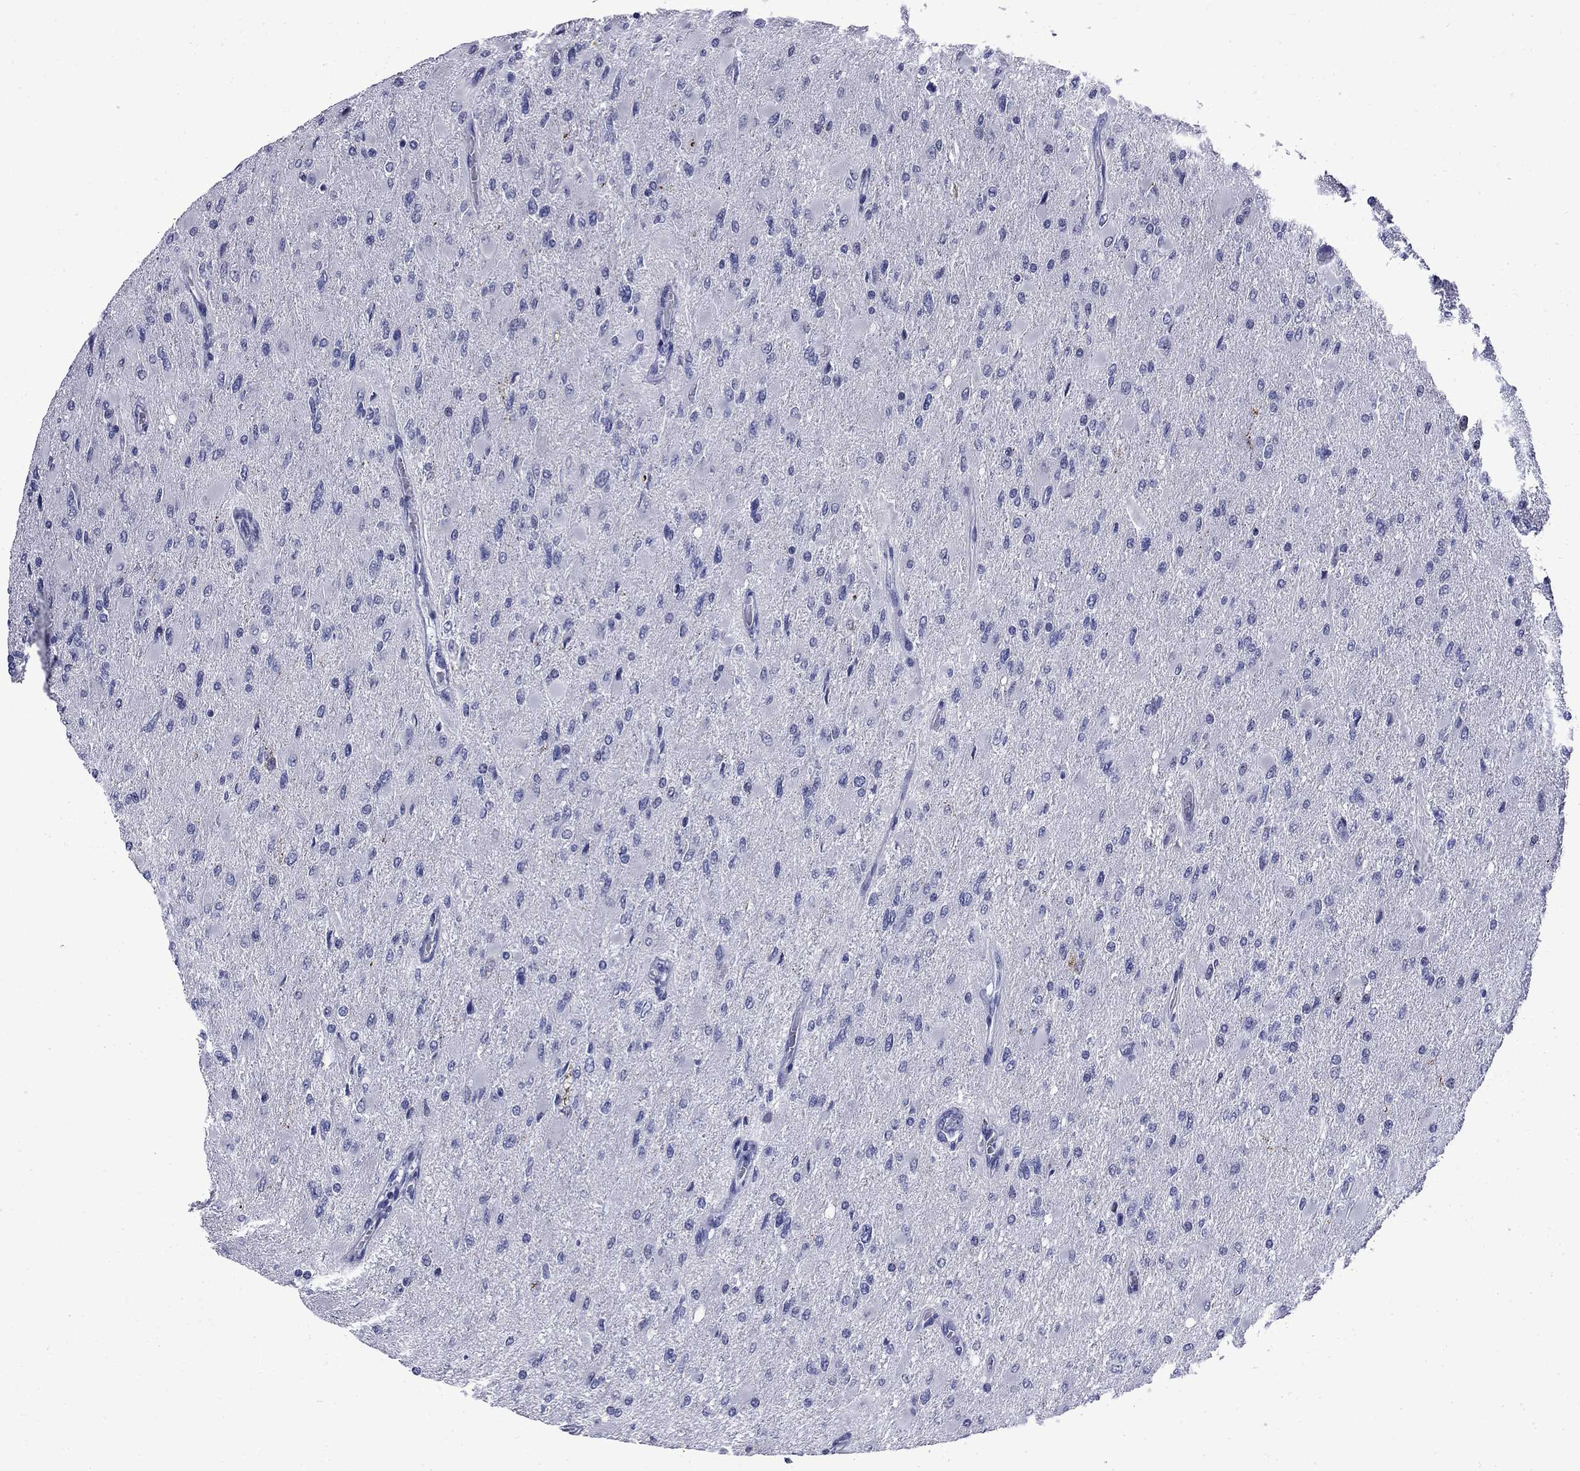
{"staining": {"intensity": "negative", "quantity": "none", "location": "none"}, "tissue": "glioma", "cell_type": "Tumor cells", "image_type": "cancer", "snomed": [{"axis": "morphology", "description": "Glioma, malignant, High grade"}, {"axis": "topography", "description": "Cerebral cortex"}], "caption": "This is a micrograph of IHC staining of glioma, which shows no expression in tumor cells.", "gene": "MGARP", "patient": {"sex": "female", "age": 36}}